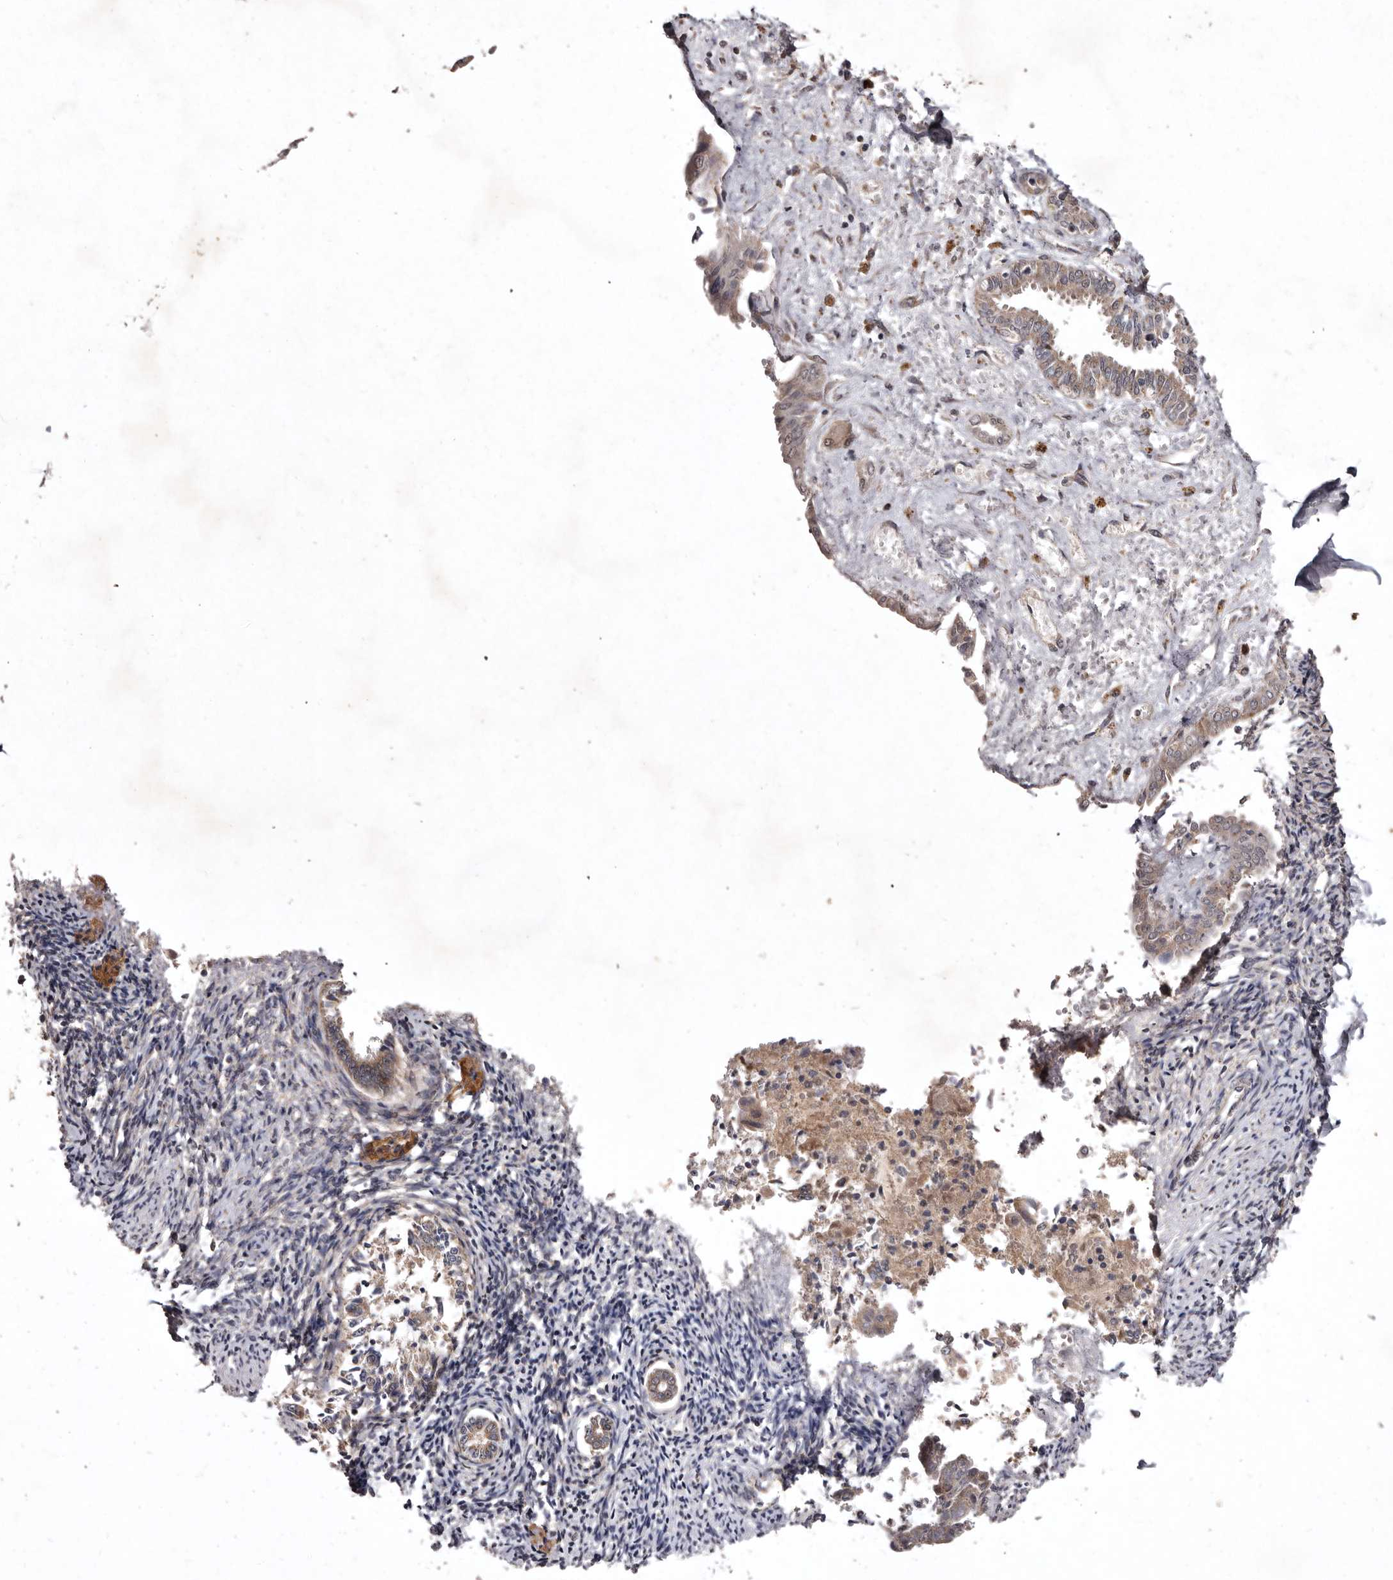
{"staining": {"intensity": "weak", "quantity": "25%-75%", "location": "cytoplasmic/membranous"}, "tissue": "endometrium", "cell_type": "Cells in endometrial stroma", "image_type": "normal", "snomed": [{"axis": "morphology", "description": "Normal tissue, NOS"}, {"axis": "topography", "description": "Endometrium"}], "caption": "Immunohistochemistry micrograph of unremarkable endometrium: human endometrium stained using immunohistochemistry (IHC) displays low levels of weak protein expression localized specifically in the cytoplasmic/membranous of cells in endometrial stroma, appearing as a cytoplasmic/membranous brown color.", "gene": "FLAD1", "patient": {"sex": "female", "age": 56}}